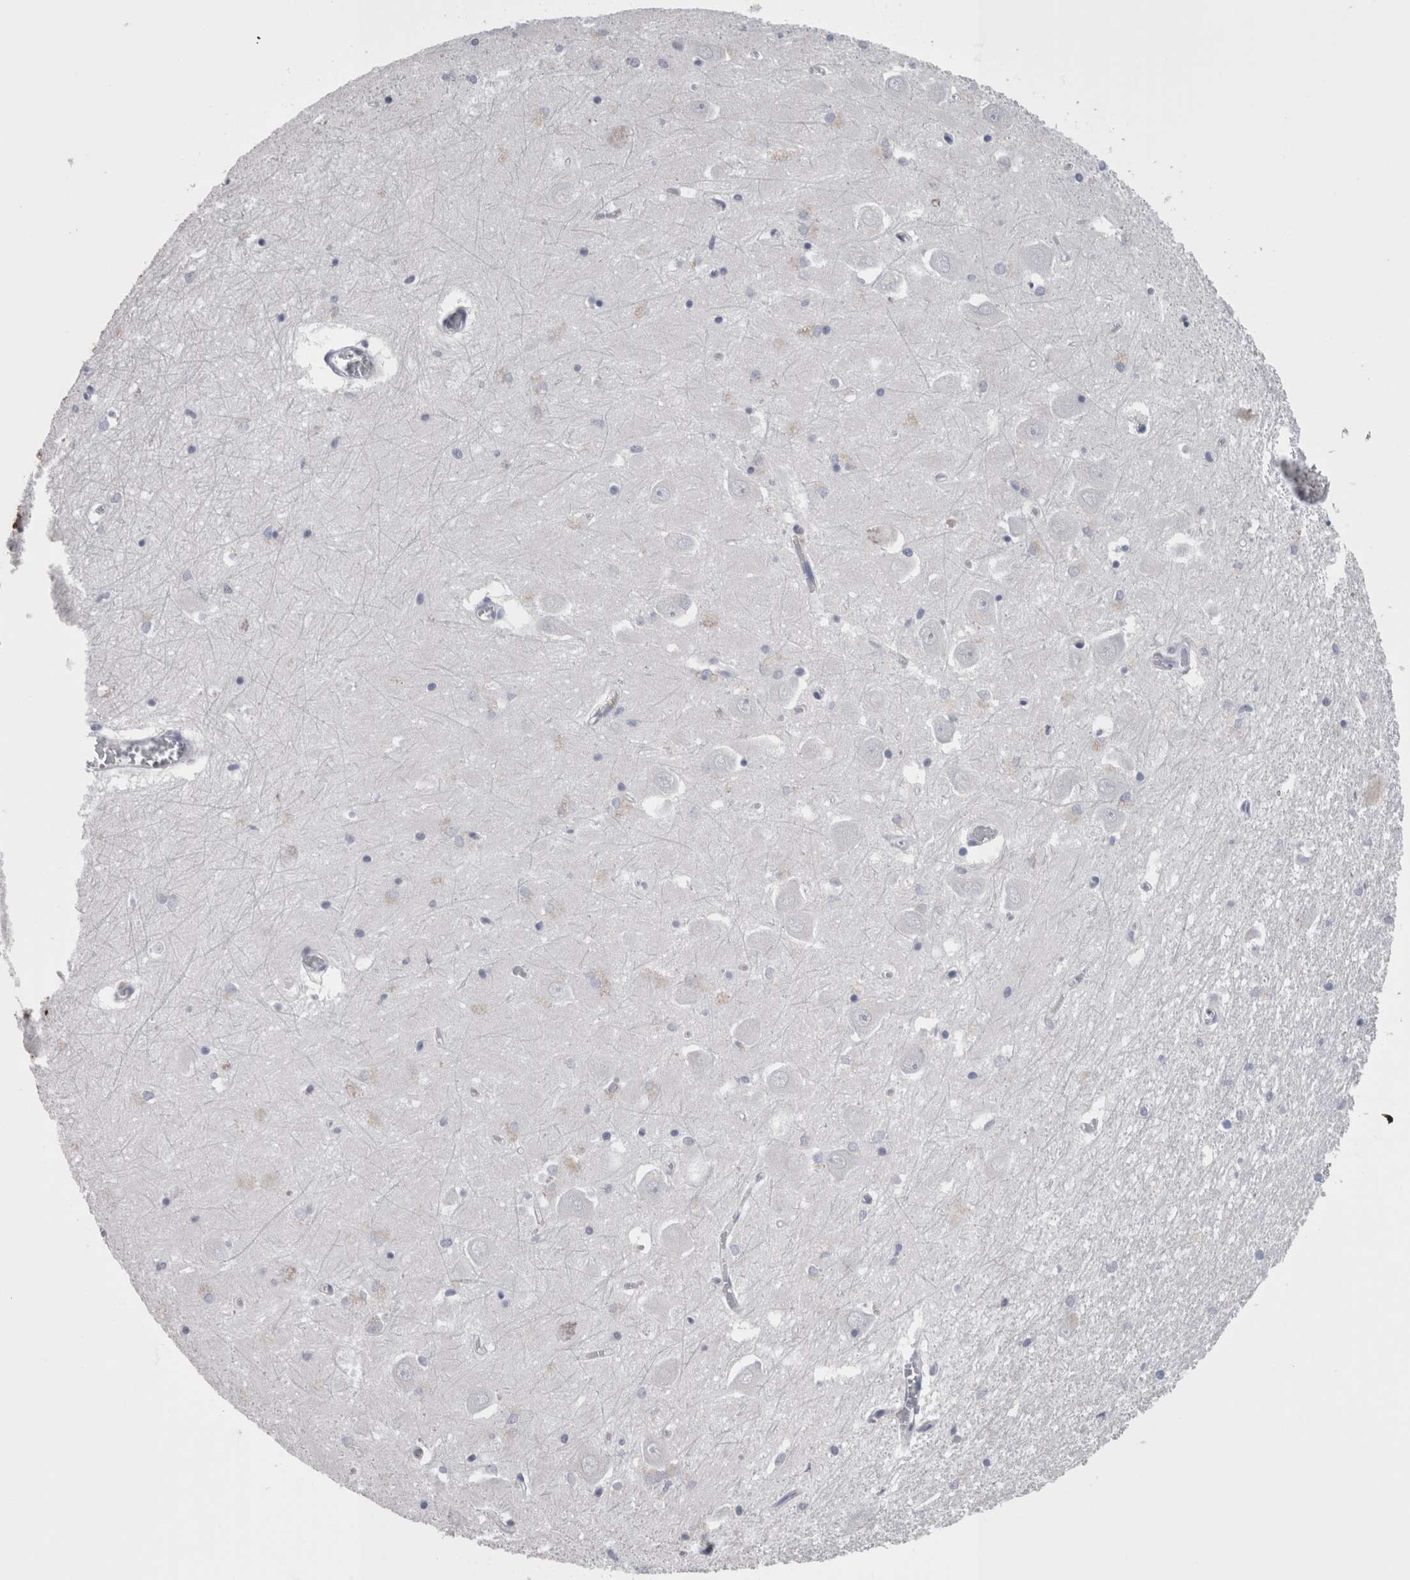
{"staining": {"intensity": "negative", "quantity": "none", "location": "none"}, "tissue": "hippocampus", "cell_type": "Glial cells", "image_type": "normal", "snomed": [{"axis": "morphology", "description": "Normal tissue, NOS"}, {"axis": "topography", "description": "Hippocampus"}], "caption": "Immunohistochemistry micrograph of unremarkable hippocampus stained for a protein (brown), which shows no positivity in glial cells. (Stains: DAB (3,3'-diaminobenzidine) IHC with hematoxylin counter stain, Microscopy: brightfield microscopy at high magnification).", "gene": "CA8", "patient": {"sex": "male", "age": 70}}